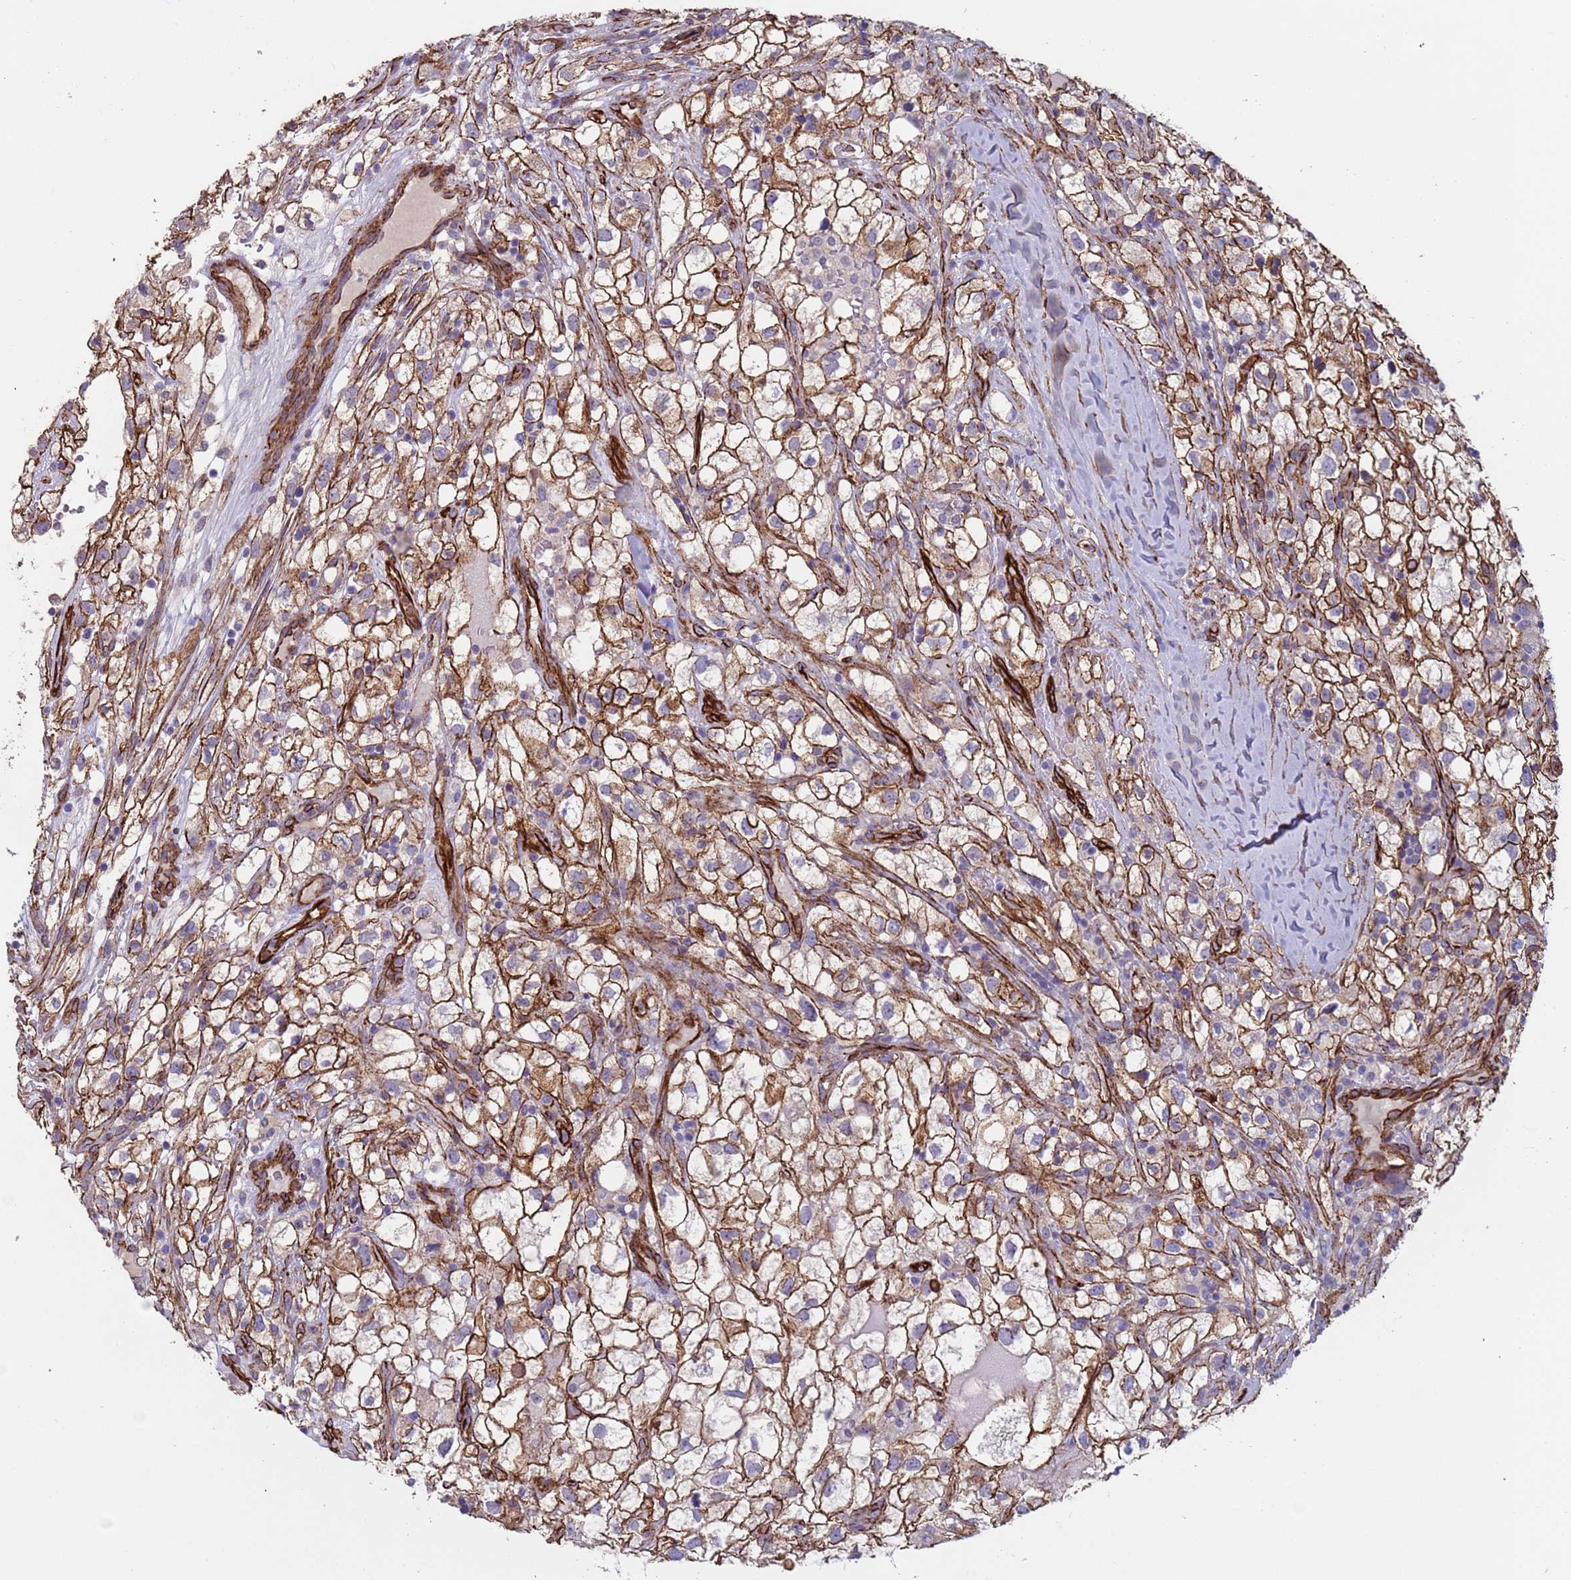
{"staining": {"intensity": "moderate", "quantity": ">75%", "location": "cytoplasmic/membranous"}, "tissue": "renal cancer", "cell_type": "Tumor cells", "image_type": "cancer", "snomed": [{"axis": "morphology", "description": "Adenocarcinoma, NOS"}, {"axis": "topography", "description": "Kidney"}], "caption": "Human adenocarcinoma (renal) stained with a brown dye displays moderate cytoplasmic/membranous positive staining in about >75% of tumor cells.", "gene": "GASK1A", "patient": {"sex": "male", "age": 59}}